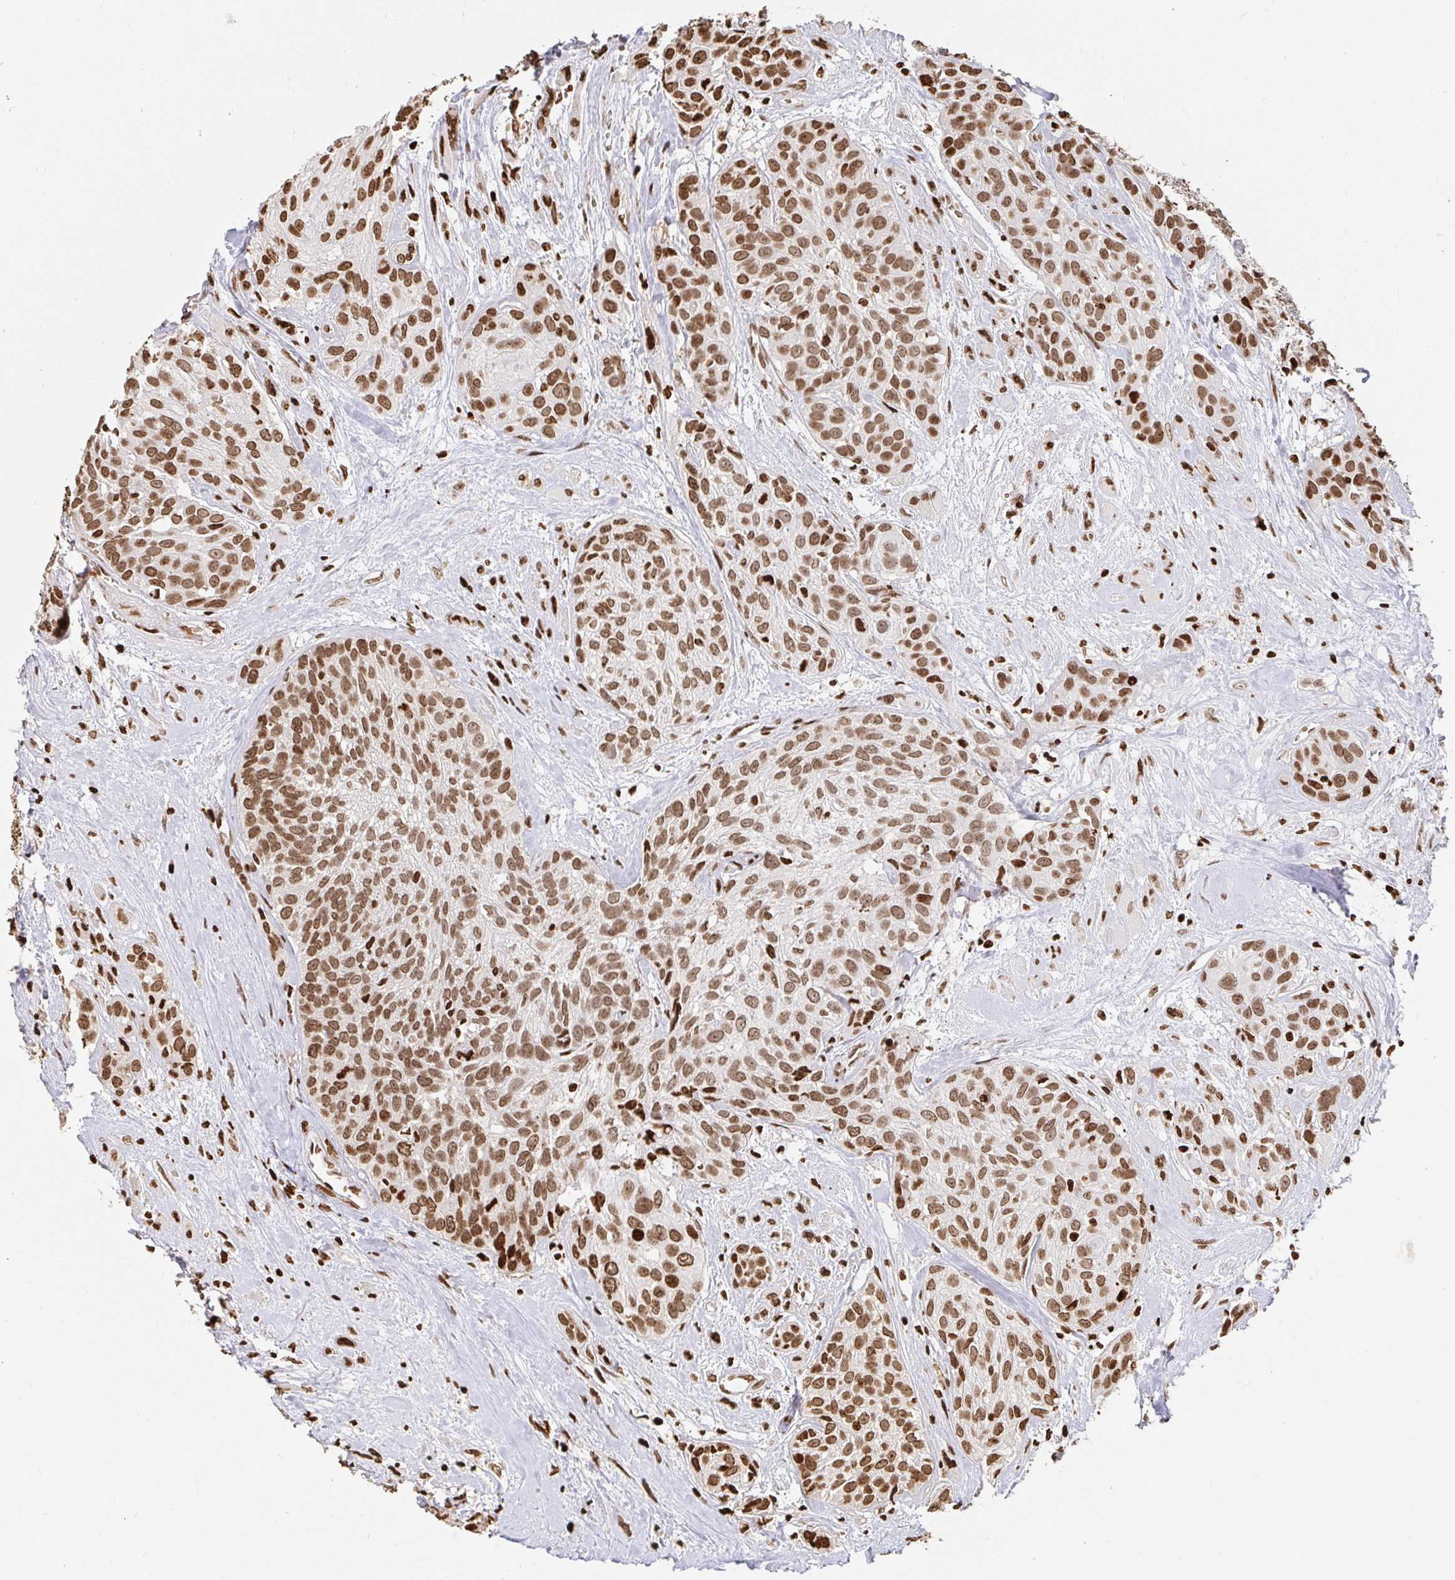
{"staining": {"intensity": "moderate", "quantity": ">75%", "location": "nuclear"}, "tissue": "head and neck cancer", "cell_type": "Tumor cells", "image_type": "cancer", "snomed": [{"axis": "morphology", "description": "Squamous cell carcinoma, NOS"}, {"axis": "topography", "description": "Head-Neck"}], "caption": "Moderate nuclear expression for a protein is seen in approximately >75% of tumor cells of squamous cell carcinoma (head and neck) using immunohistochemistry.", "gene": "H2BC5", "patient": {"sex": "female", "age": 50}}